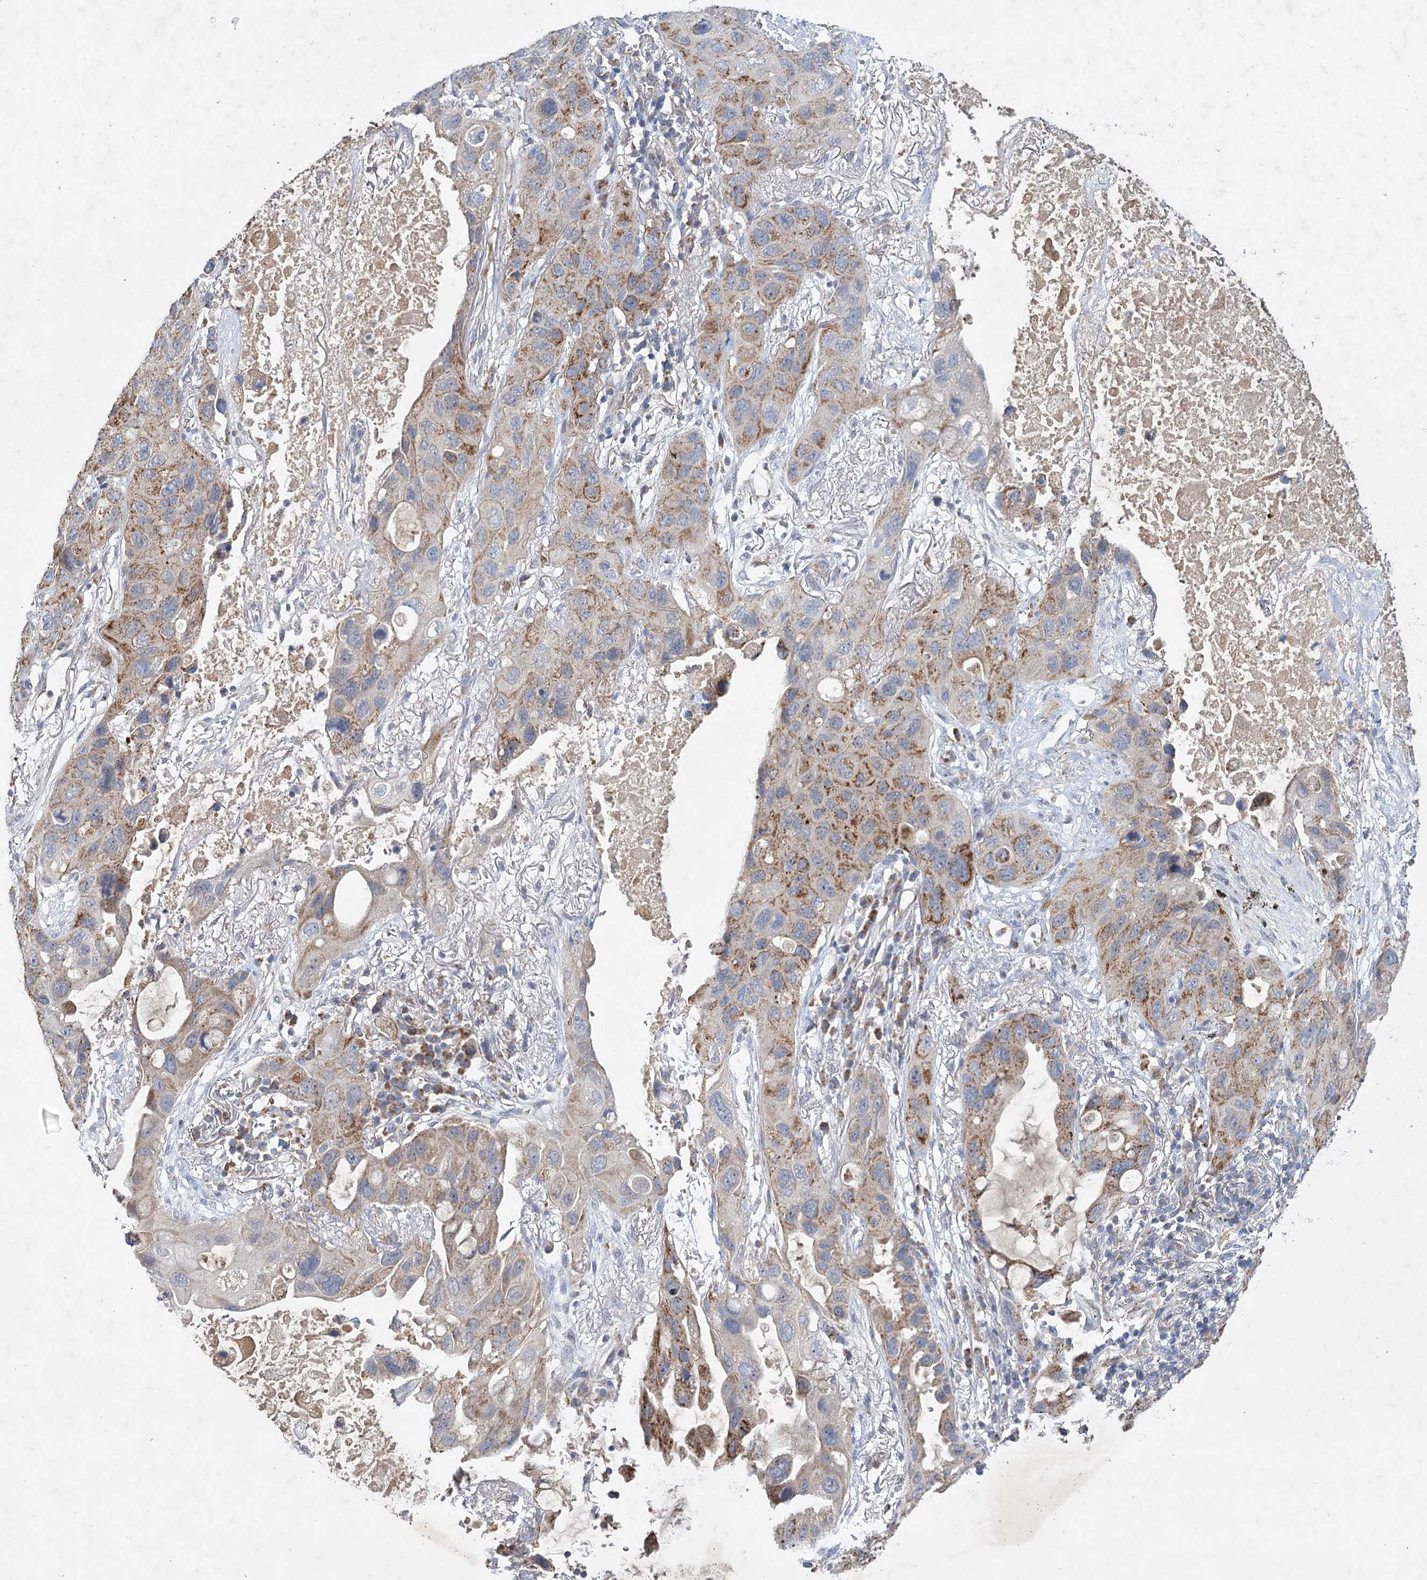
{"staining": {"intensity": "strong", "quantity": "<25%", "location": "cytoplasmic/membranous"}, "tissue": "lung cancer", "cell_type": "Tumor cells", "image_type": "cancer", "snomed": [{"axis": "morphology", "description": "Squamous cell carcinoma, NOS"}, {"axis": "topography", "description": "Lung"}], "caption": "Immunohistochemical staining of lung cancer shows strong cytoplasmic/membranous protein staining in about <25% of tumor cells. Immunohistochemistry stains the protein in brown and the nuclei are stained blue.", "gene": "MRPL44", "patient": {"sex": "female", "age": 73}}